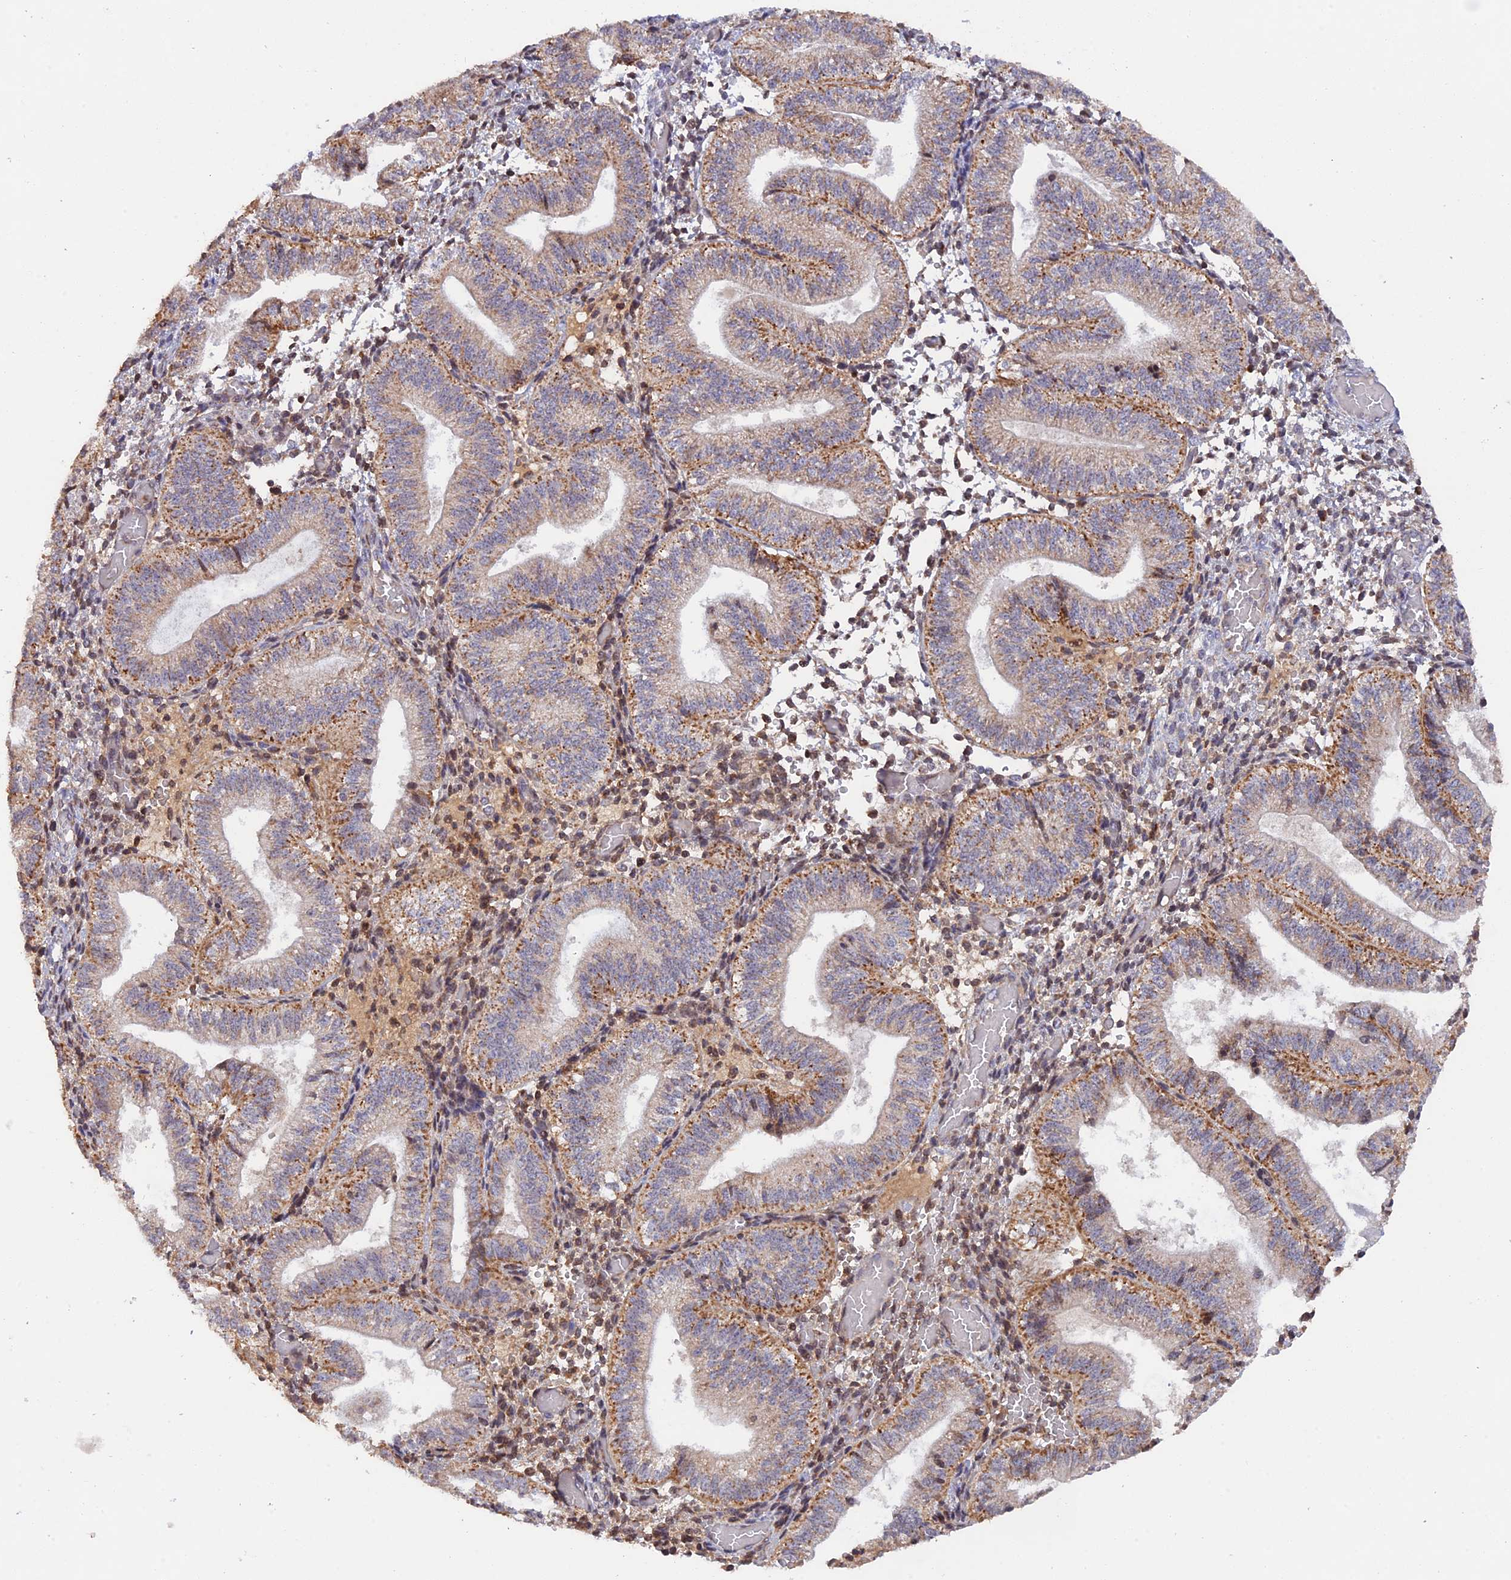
{"staining": {"intensity": "weak", "quantity": "25%-75%", "location": "cytoplasmic/membranous"}, "tissue": "endometrium", "cell_type": "Cells in endometrial stroma", "image_type": "normal", "snomed": [{"axis": "morphology", "description": "Normal tissue, NOS"}, {"axis": "topography", "description": "Endometrium"}], "caption": "Immunohistochemical staining of normal human endometrium shows low levels of weak cytoplasmic/membranous expression in about 25%-75% of cells in endometrial stroma.", "gene": "MPV17L", "patient": {"sex": "female", "age": 34}}